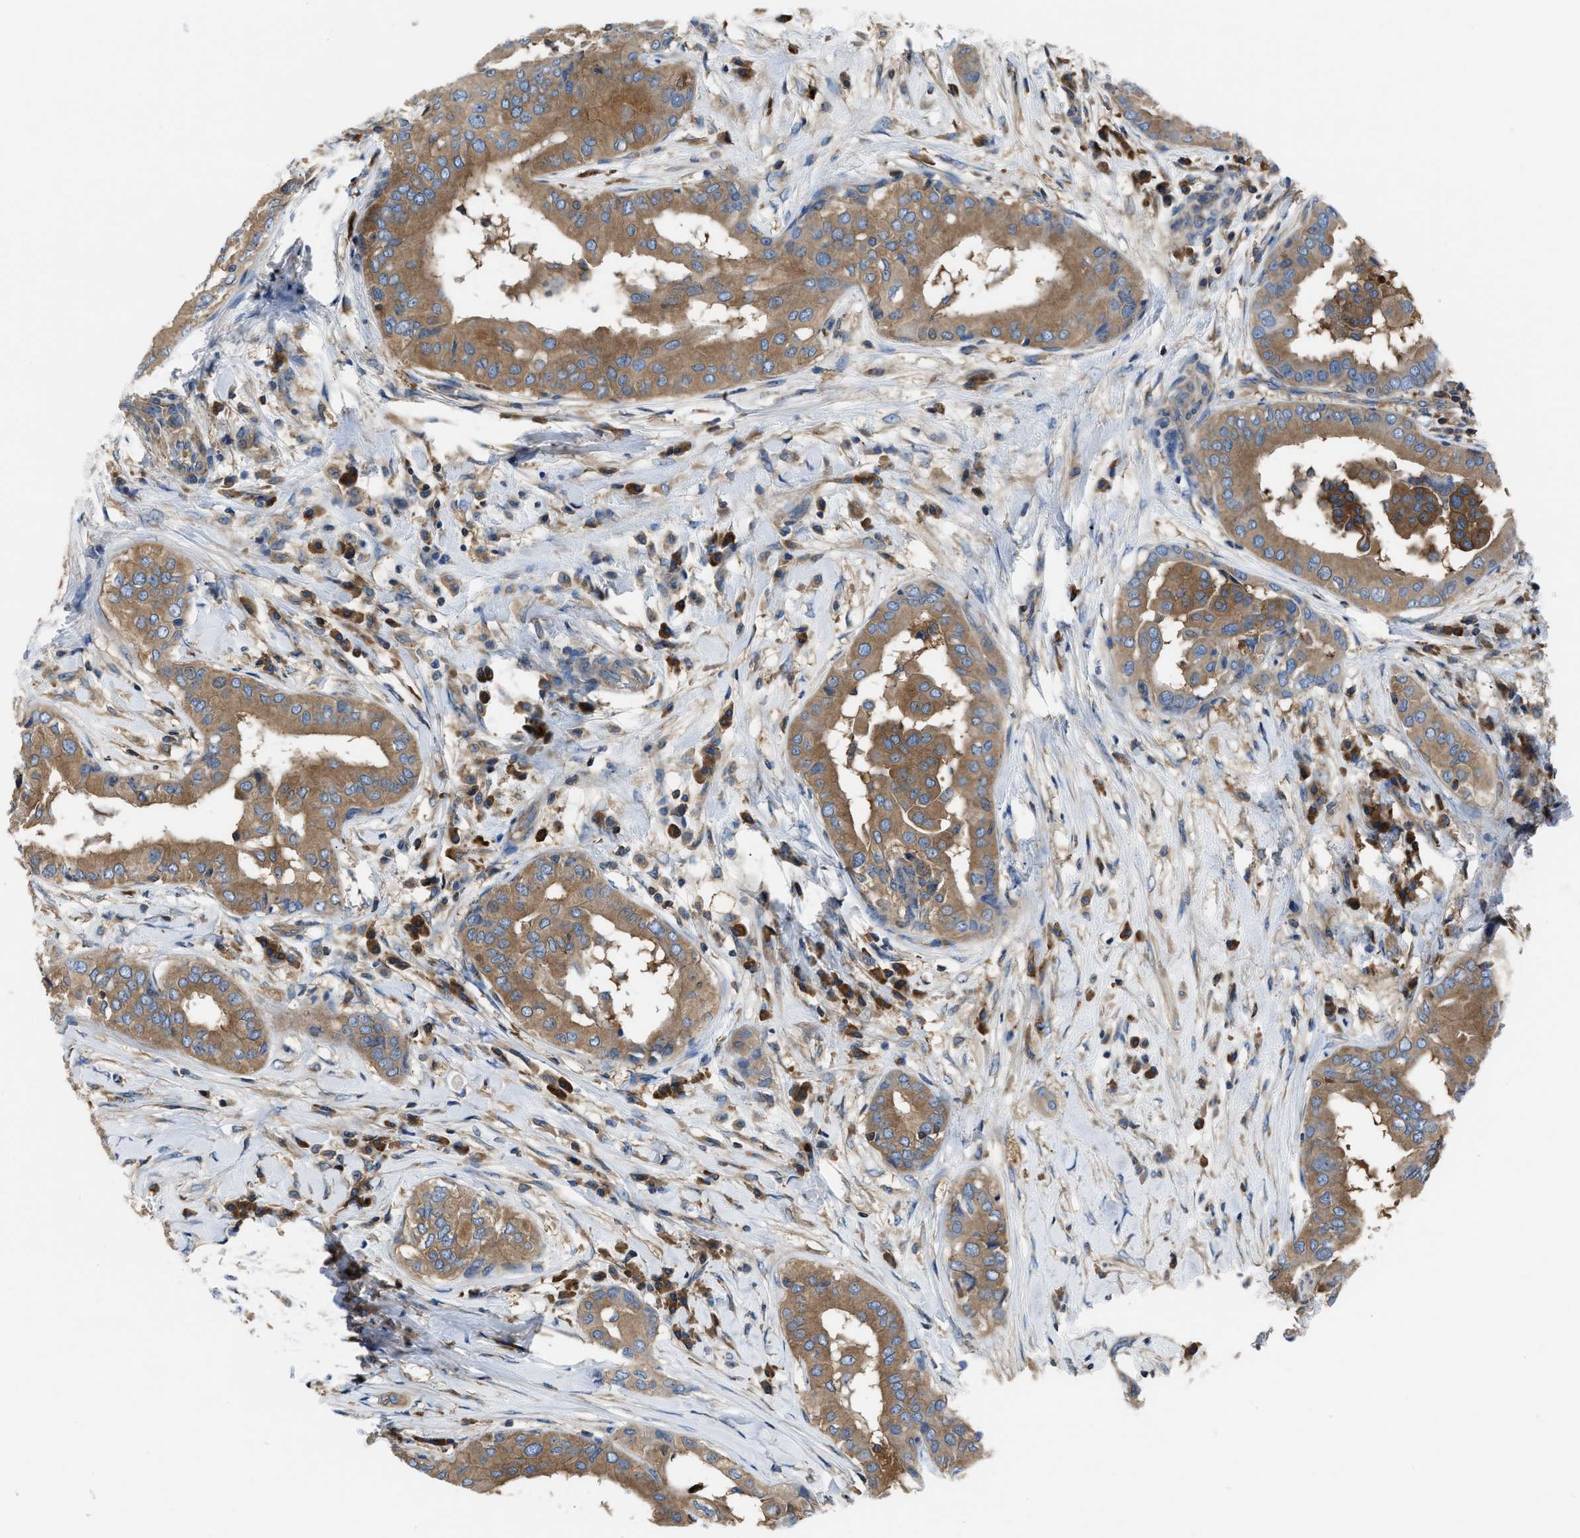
{"staining": {"intensity": "moderate", "quantity": ">75%", "location": "cytoplasmic/membranous"}, "tissue": "thyroid cancer", "cell_type": "Tumor cells", "image_type": "cancer", "snomed": [{"axis": "morphology", "description": "Papillary adenocarcinoma, NOS"}, {"axis": "topography", "description": "Thyroid gland"}], "caption": "IHC image of neoplastic tissue: papillary adenocarcinoma (thyroid) stained using immunohistochemistry (IHC) shows medium levels of moderate protein expression localized specifically in the cytoplasmic/membranous of tumor cells, appearing as a cytoplasmic/membranous brown color.", "gene": "YARS1", "patient": {"sex": "male", "age": 33}}